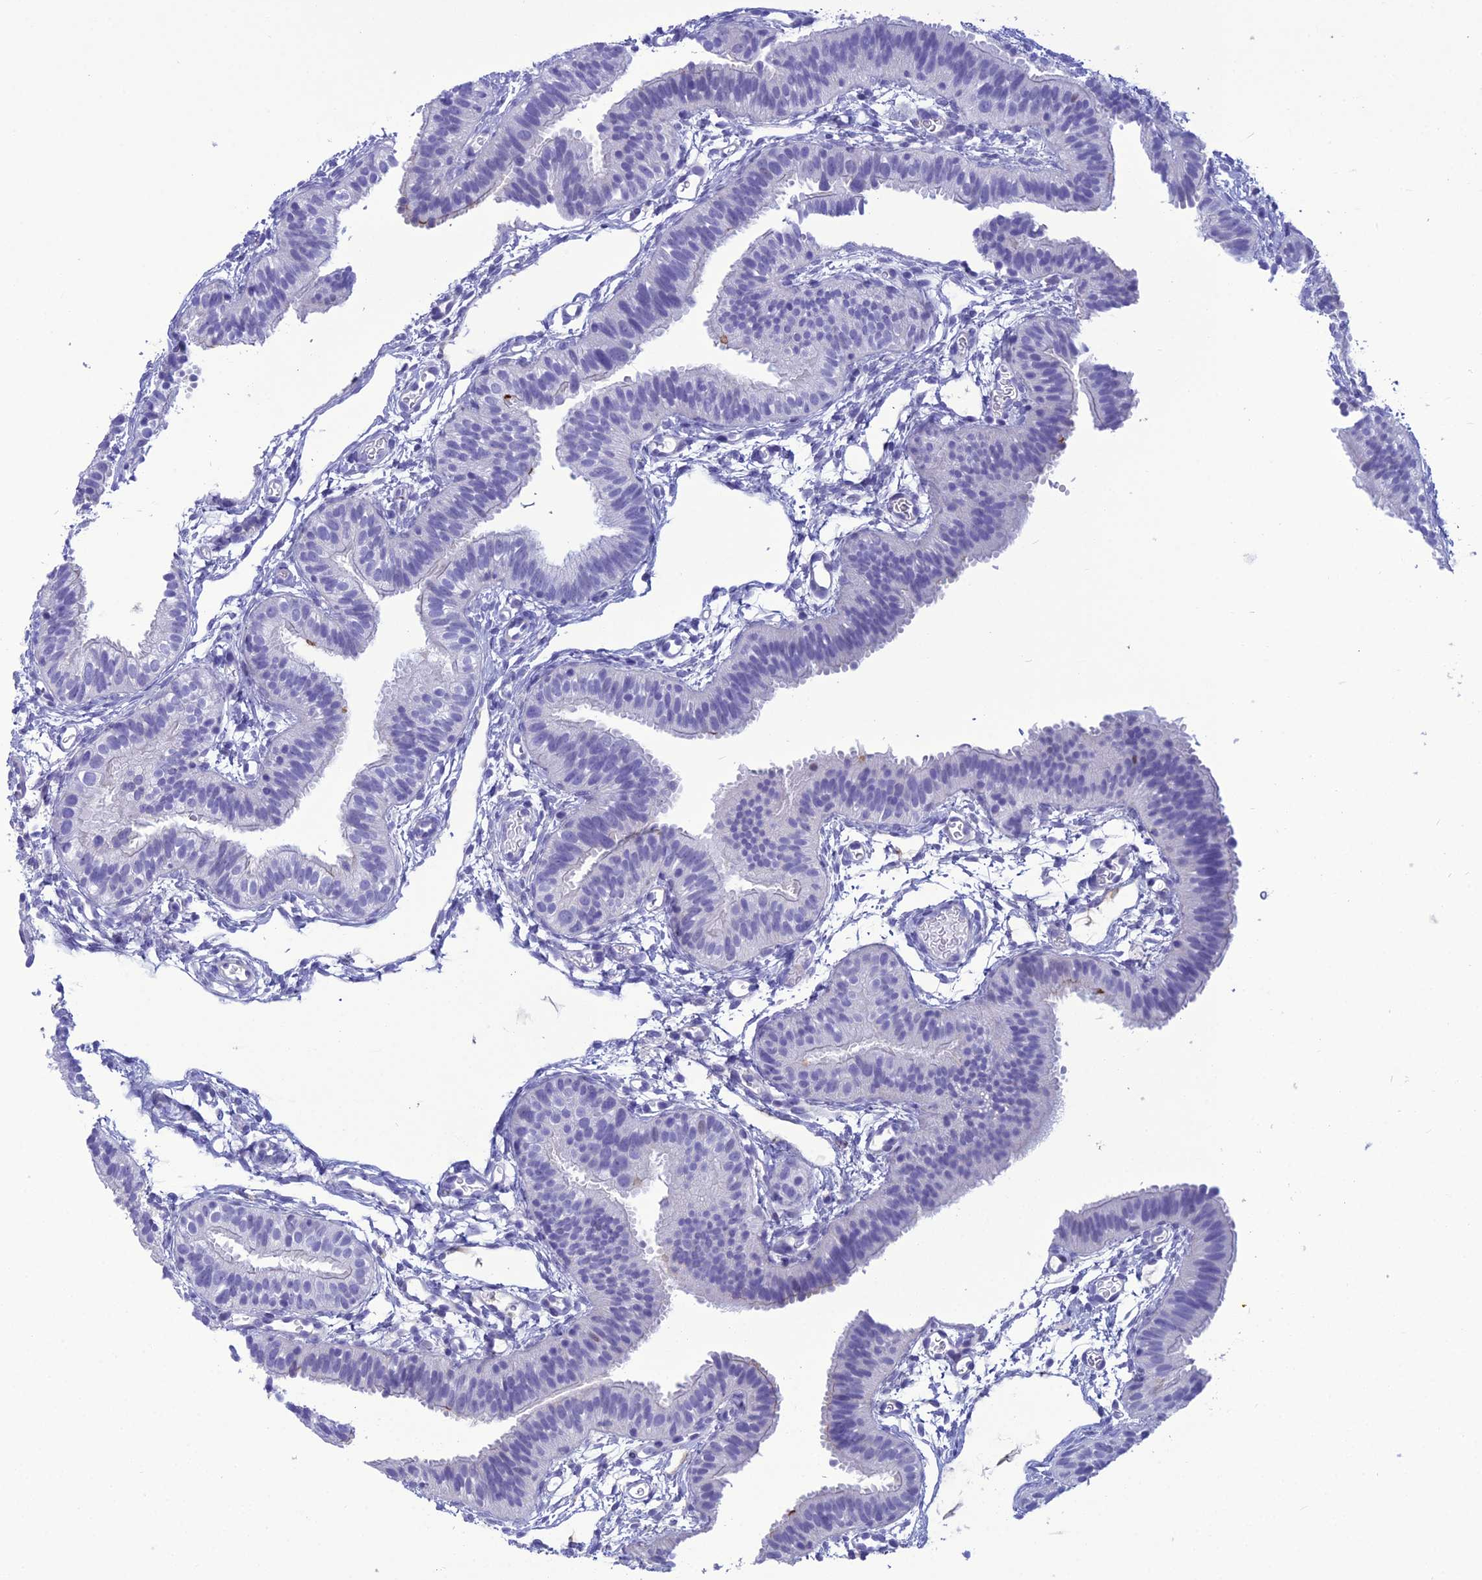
{"staining": {"intensity": "negative", "quantity": "none", "location": "none"}, "tissue": "fallopian tube", "cell_type": "Glandular cells", "image_type": "normal", "snomed": [{"axis": "morphology", "description": "Normal tissue, NOS"}, {"axis": "topography", "description": "Fallopian tube"}], "caption": "A high-resolution micrograph shows immunohistochemistry (IHC) staining of normal fallopian tube, which reveals no significant expression in glandular cells. (DAB immunohistochemistry (IHC), high magnification).", "gene": "CRB2", "patient": {"sex": "female", "age": 35}}